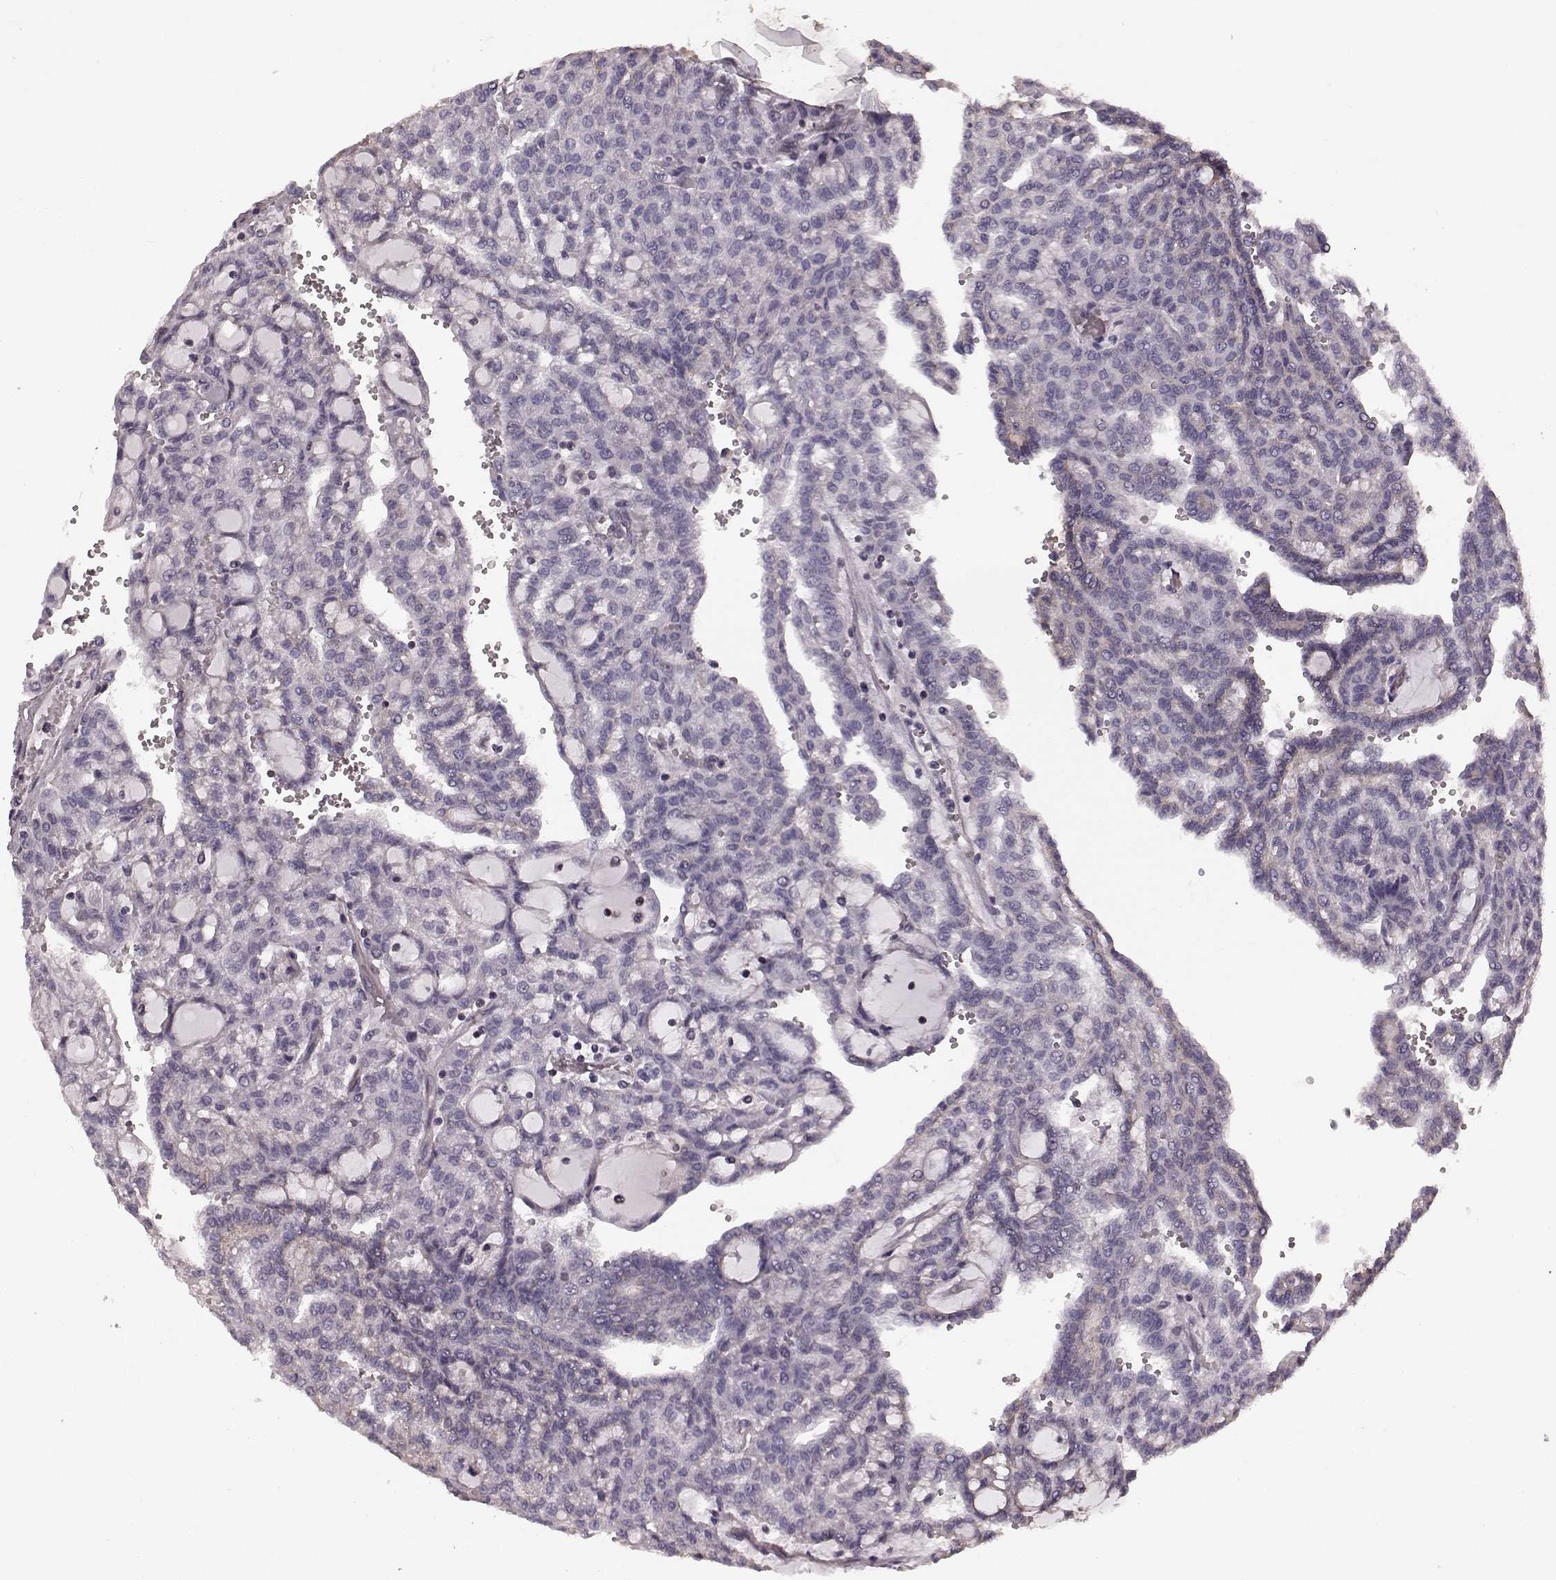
{"staining": {"intensity": "negative", "quantity": "none", "location": "none"}, "tissue": "renal cancer", "cell_type": "Tumor cells", "image_type": "cancer", "snomed": [{"axis": "morphology", "description": "Adenocarcinoma, NOS"}, {"axis": "topography", "description": "Kidney"}], "caption": "This is an immunohistochemistry histopathology image of human adenocarcinoma (renal). There is no positivity in tumor cells.", "gene": "PDCD1", "patient": {"sex": "male", "age": 63}}